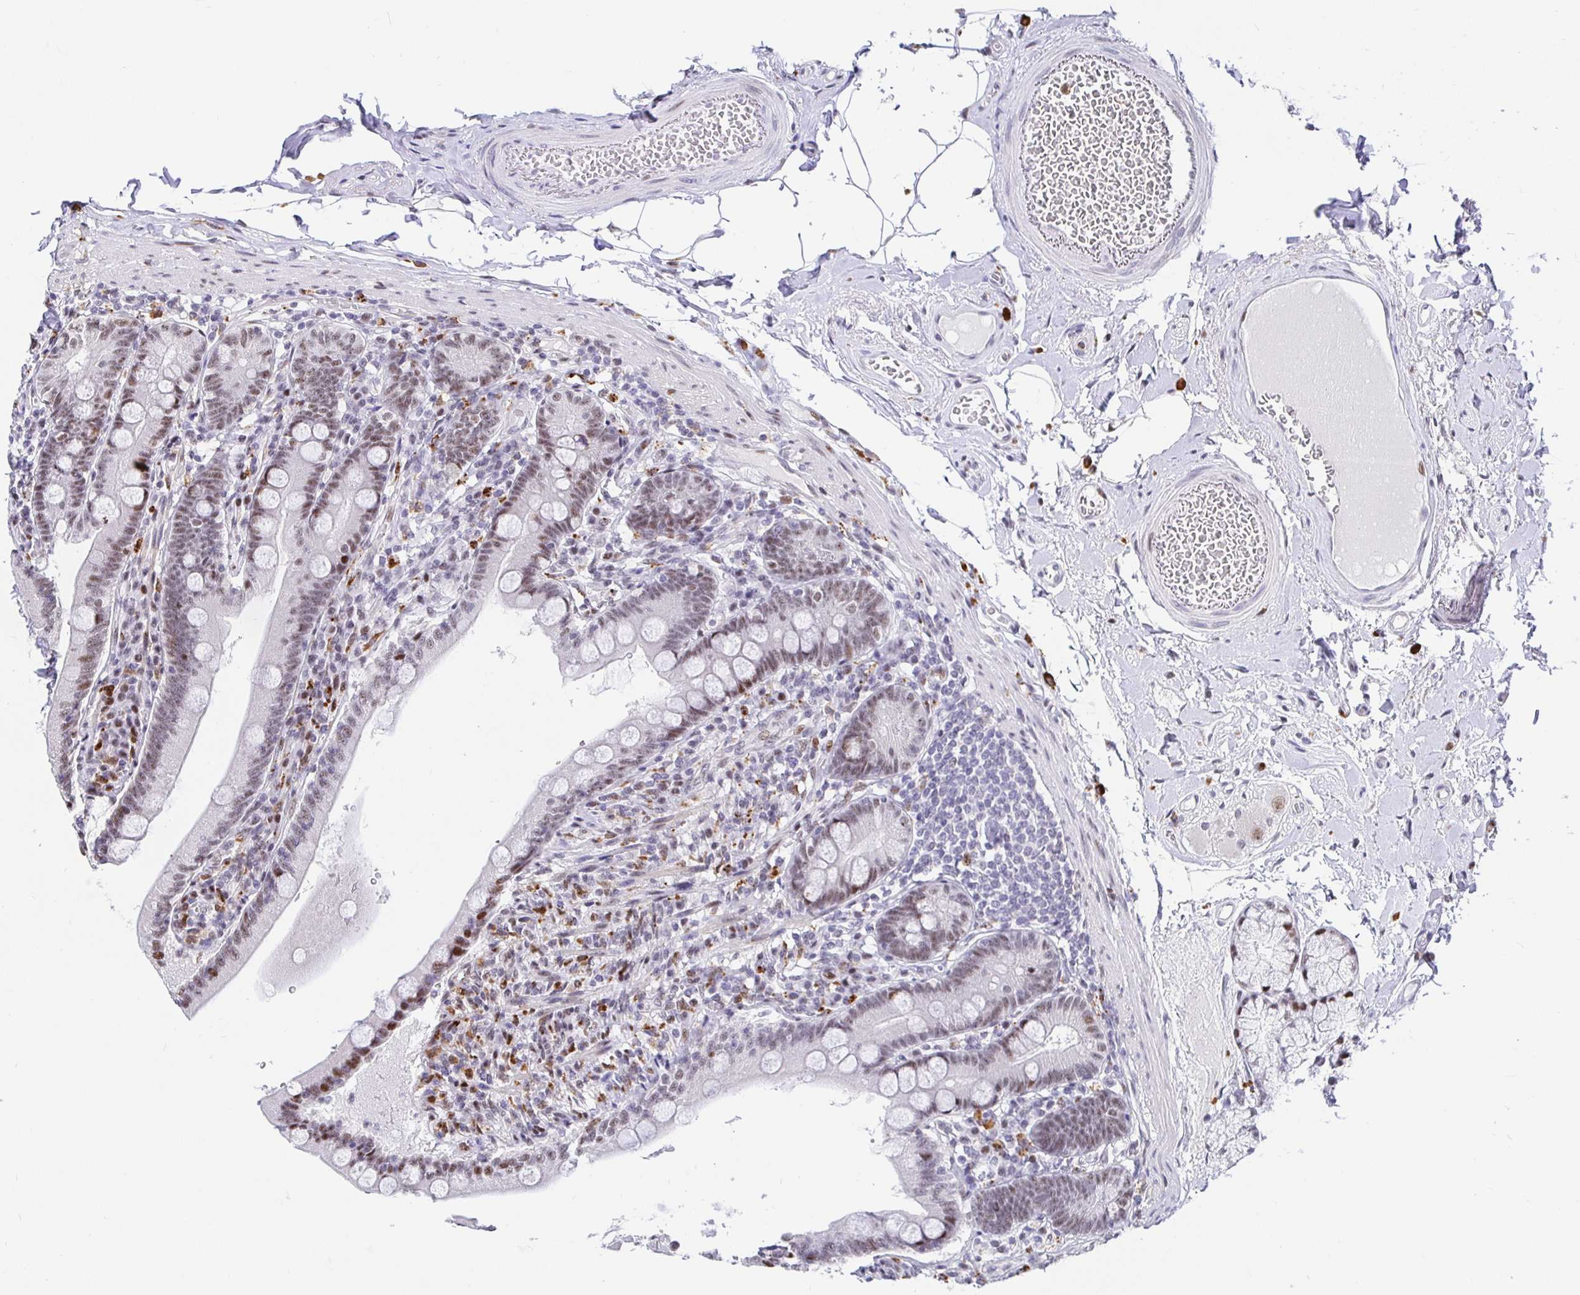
{"staining": {"intensity": "moderate", "quantity": ">75%", "location": "nuclear"}, "tissue": "duodenum", "cell_type": "Glandular cells", "image_type": "normal", "snomed": [{"axis": "morphology", "description": "Normal tissue, NOS"}, {"axis": "topography", "description": "Duodenum"}], "caption": "Protein staining shows moderate nuclear expression in about >75% of glandular cells in benign duodenum. The staining was performed using DAB, with brown indicating positive protein expression. Nuclei are stained blue with hematoxylin.", "gene": "SETD5", "patient": {"sex": "female", "age": 67}}